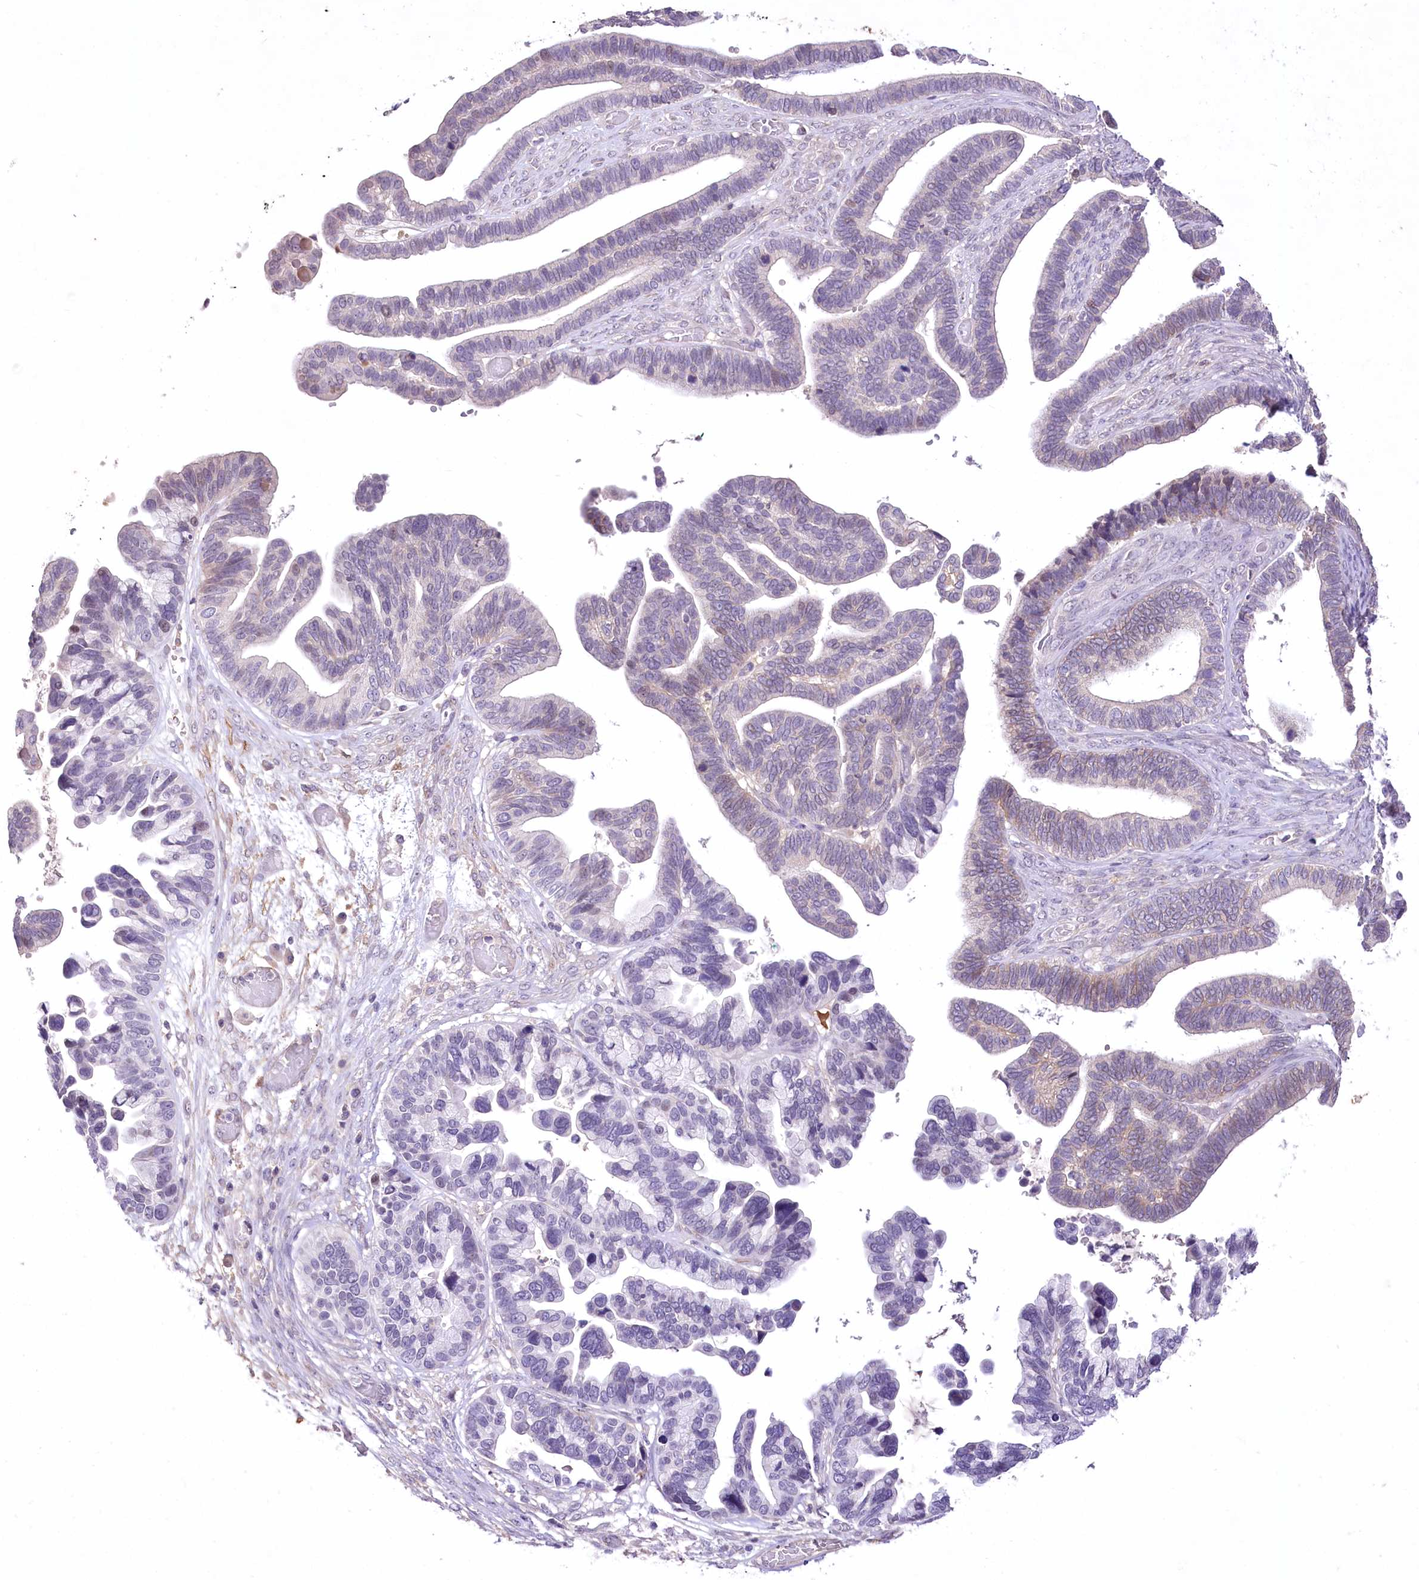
{"staining": {"intensity": "weak", "quantity": "<25%", "location": "cytoplasmic/membranous"}, "tissue": "ovarian cancer", "cell_type": "Tumor cells", "image_type": "cancer", "snomed": [{"axis": "morphology", "description": "Cystadenocarcinoma, serous, NOS"}, {"axis": "topography", "description": "Ovary"}], "caption": "Protein analysis of serous cystadenocarcinoma (ovarian) demonstrates no significant expression in tumor cells.", "gene": "ENPP1", "patient": {"sex": "female", "age": 56}}